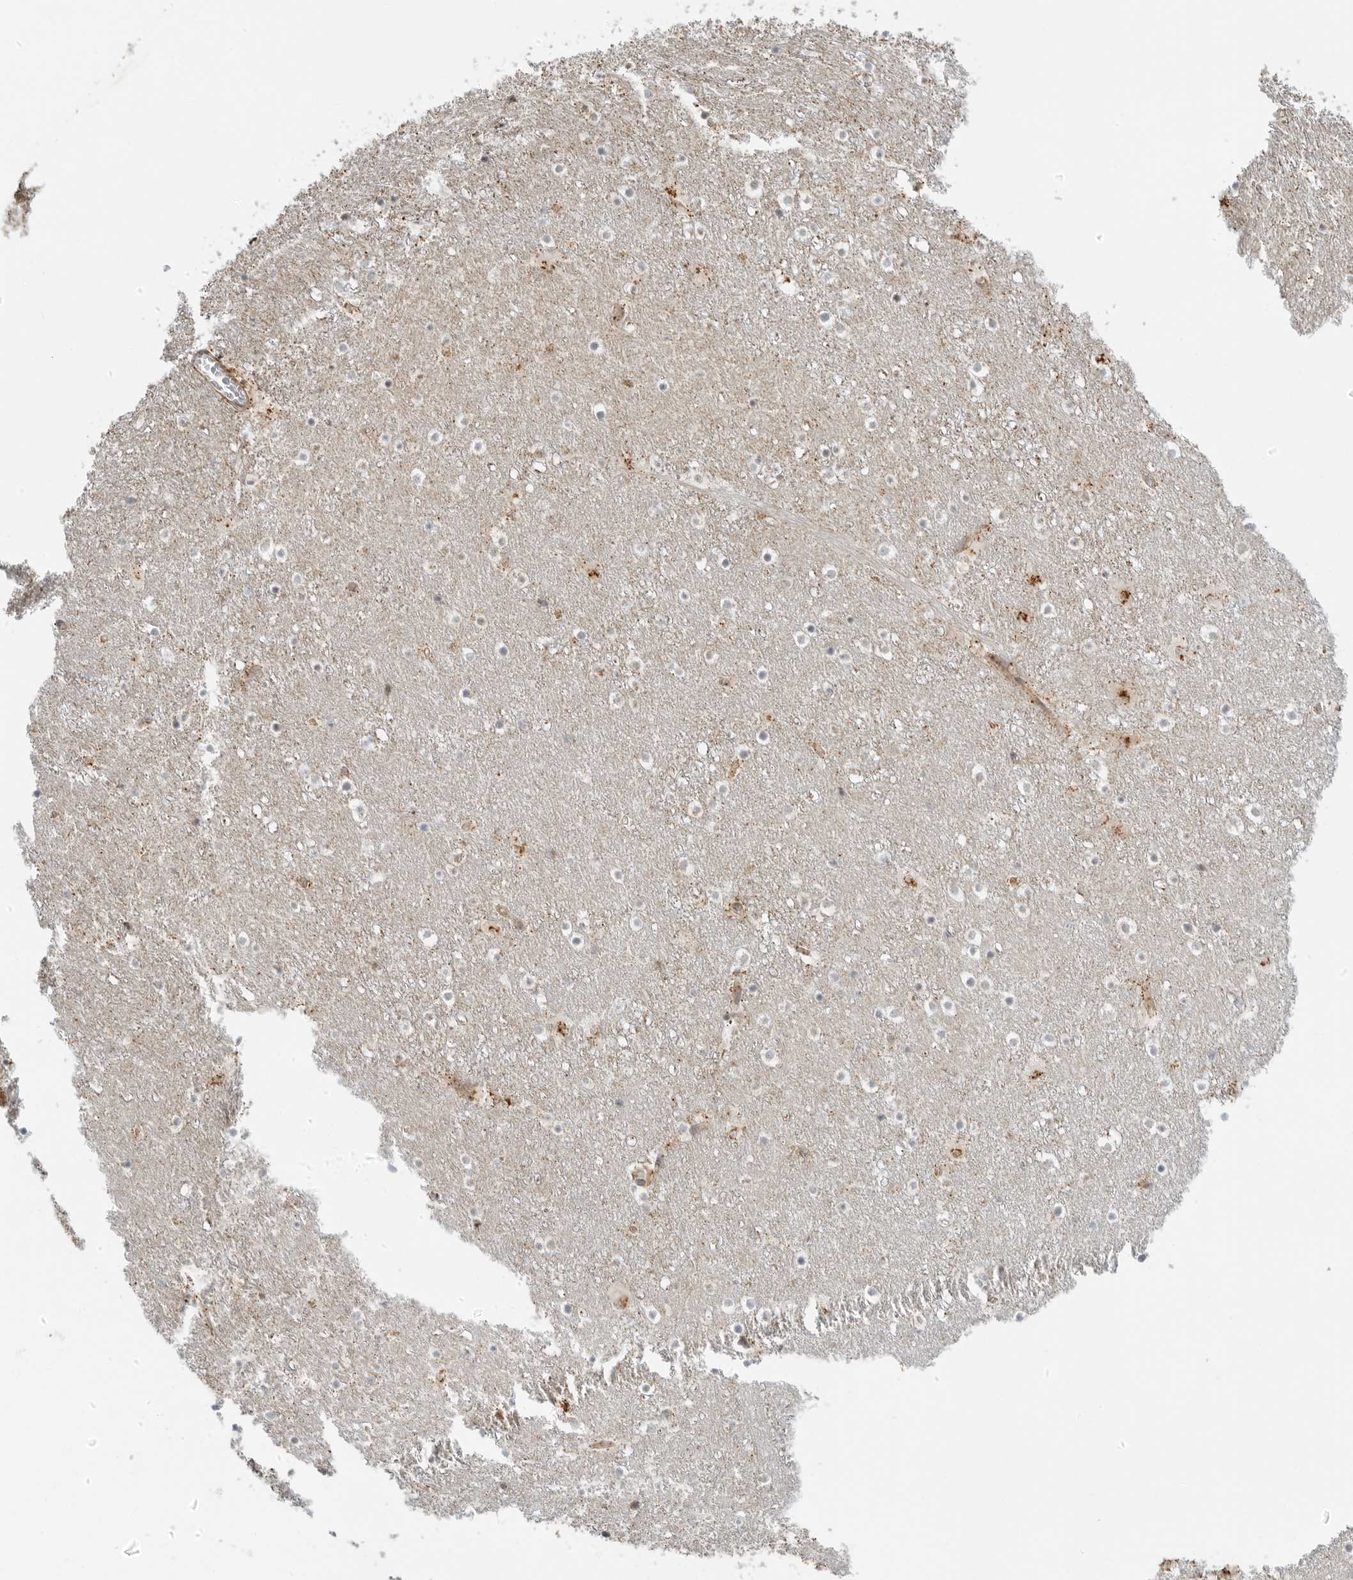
{"staining": {"intensity": "weak", "quantity": "<25%", "location": "cytoplasmic/membranous"}, "tissue": "caudate", "cell_type": "Glial cells", "image_type": "normal", "snomed": [{"axis": "morphology", "description": "Normal tissue, NOS"}, {"axis": "topography", "description": "Lateral ventricle wall"}], "caption": "Glial cells show no significant protein staining in benign caudate.", "gene": "PEX2", "patient": {"sex": "male", "age": 45}}